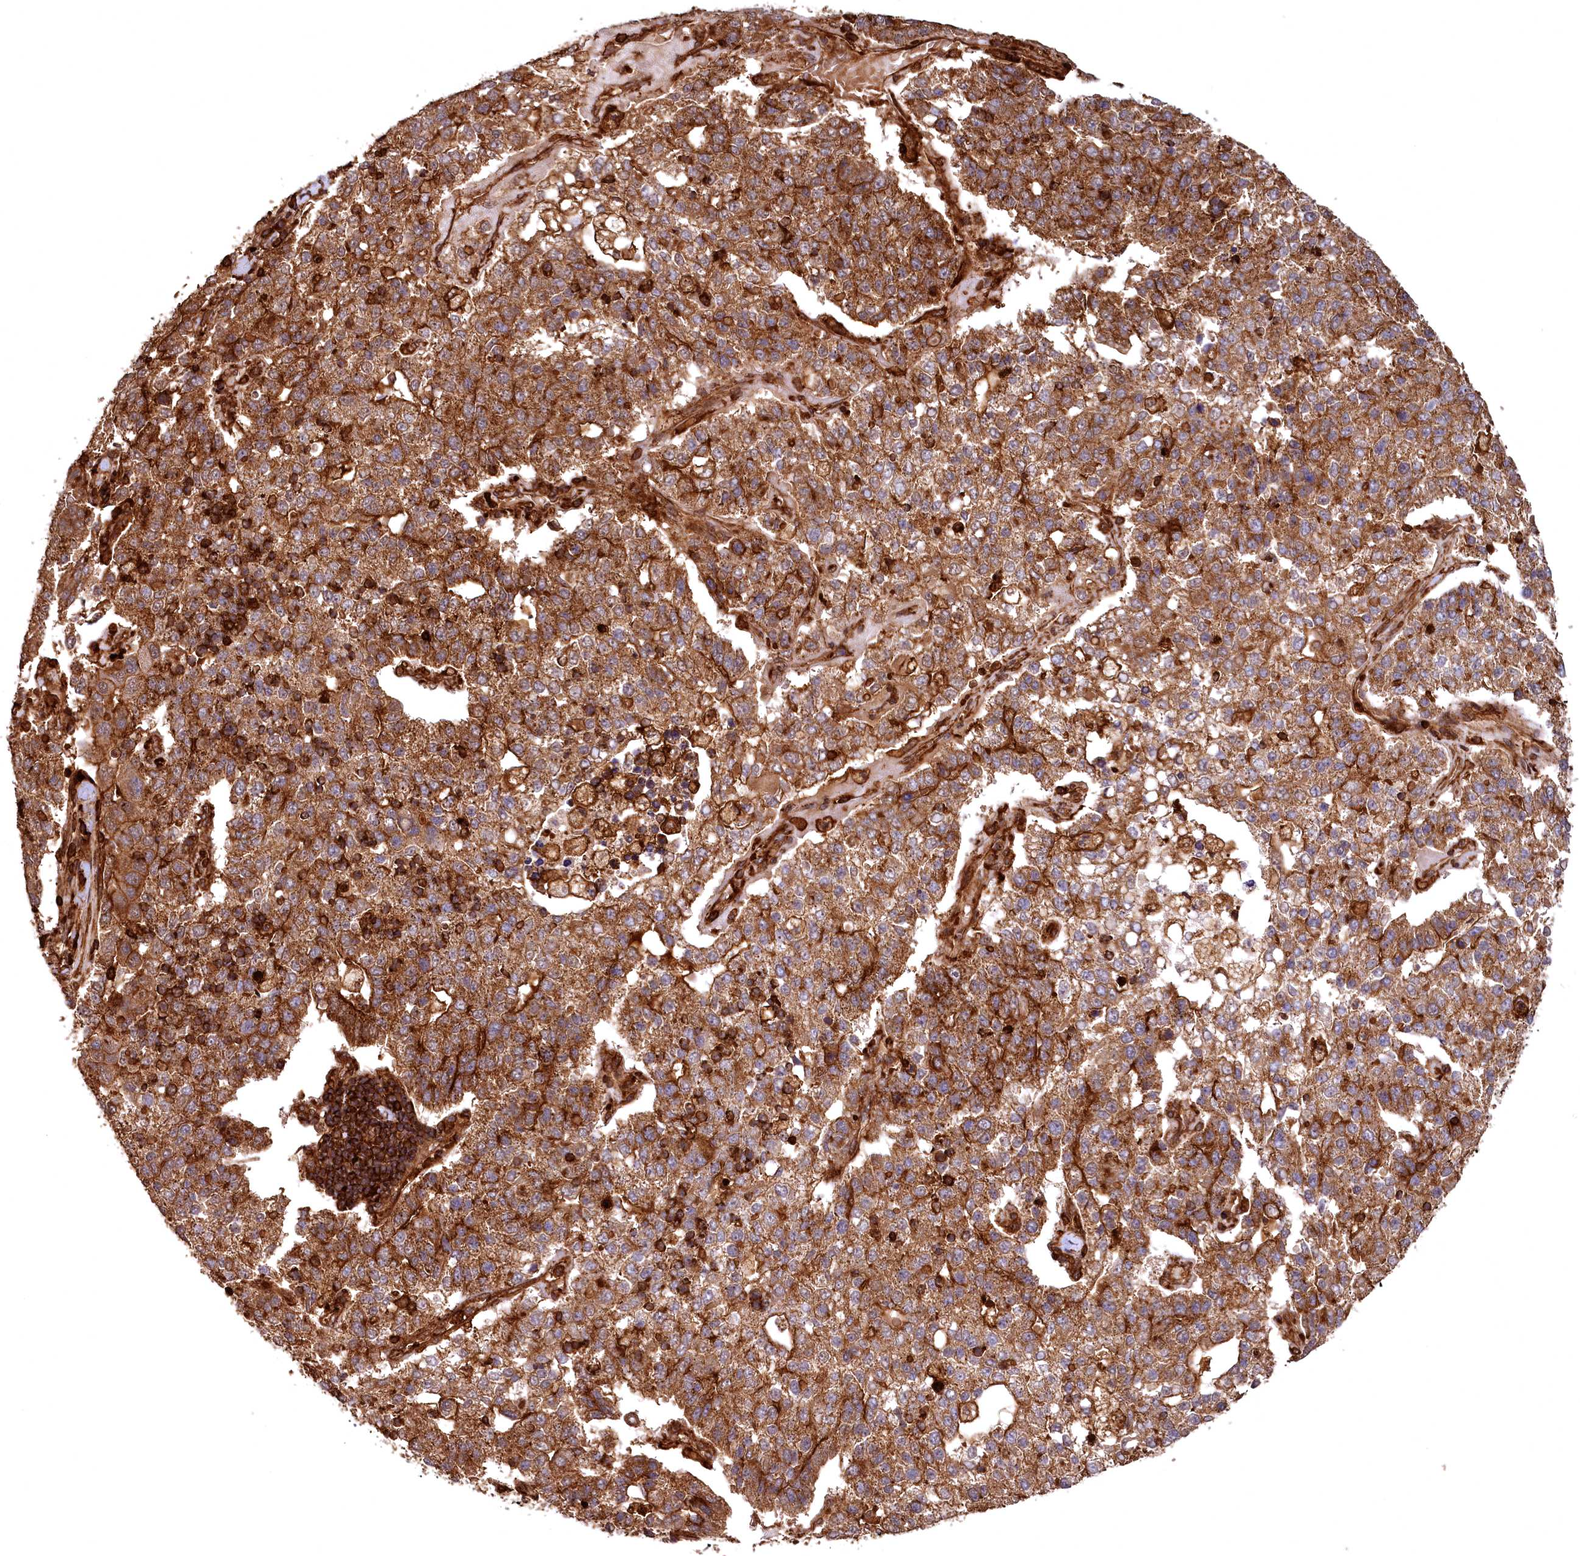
{"staining": {"intensity": "strong", "quantity": ">75%", "location": "cytoplasmic/membranous"}, "tissue": "pancreatic cancer", "cell_type": "Tumor cells", "image_type": "cancer", "snomed": [{"axis": "morphology", "description": "Adenocarcinoma, NOS"}, {"axis": "topography", "description": "Pancreas"}], "caption": "A micrograph showing strong cytoplasmic/membranous positivity in about >75% of tumor cells in pancreatic adenocarcinoma, as visualized by brown immunohistochemical staining.", "gene": "STUB1", "patient": {"sex": "female", "age": 61}}